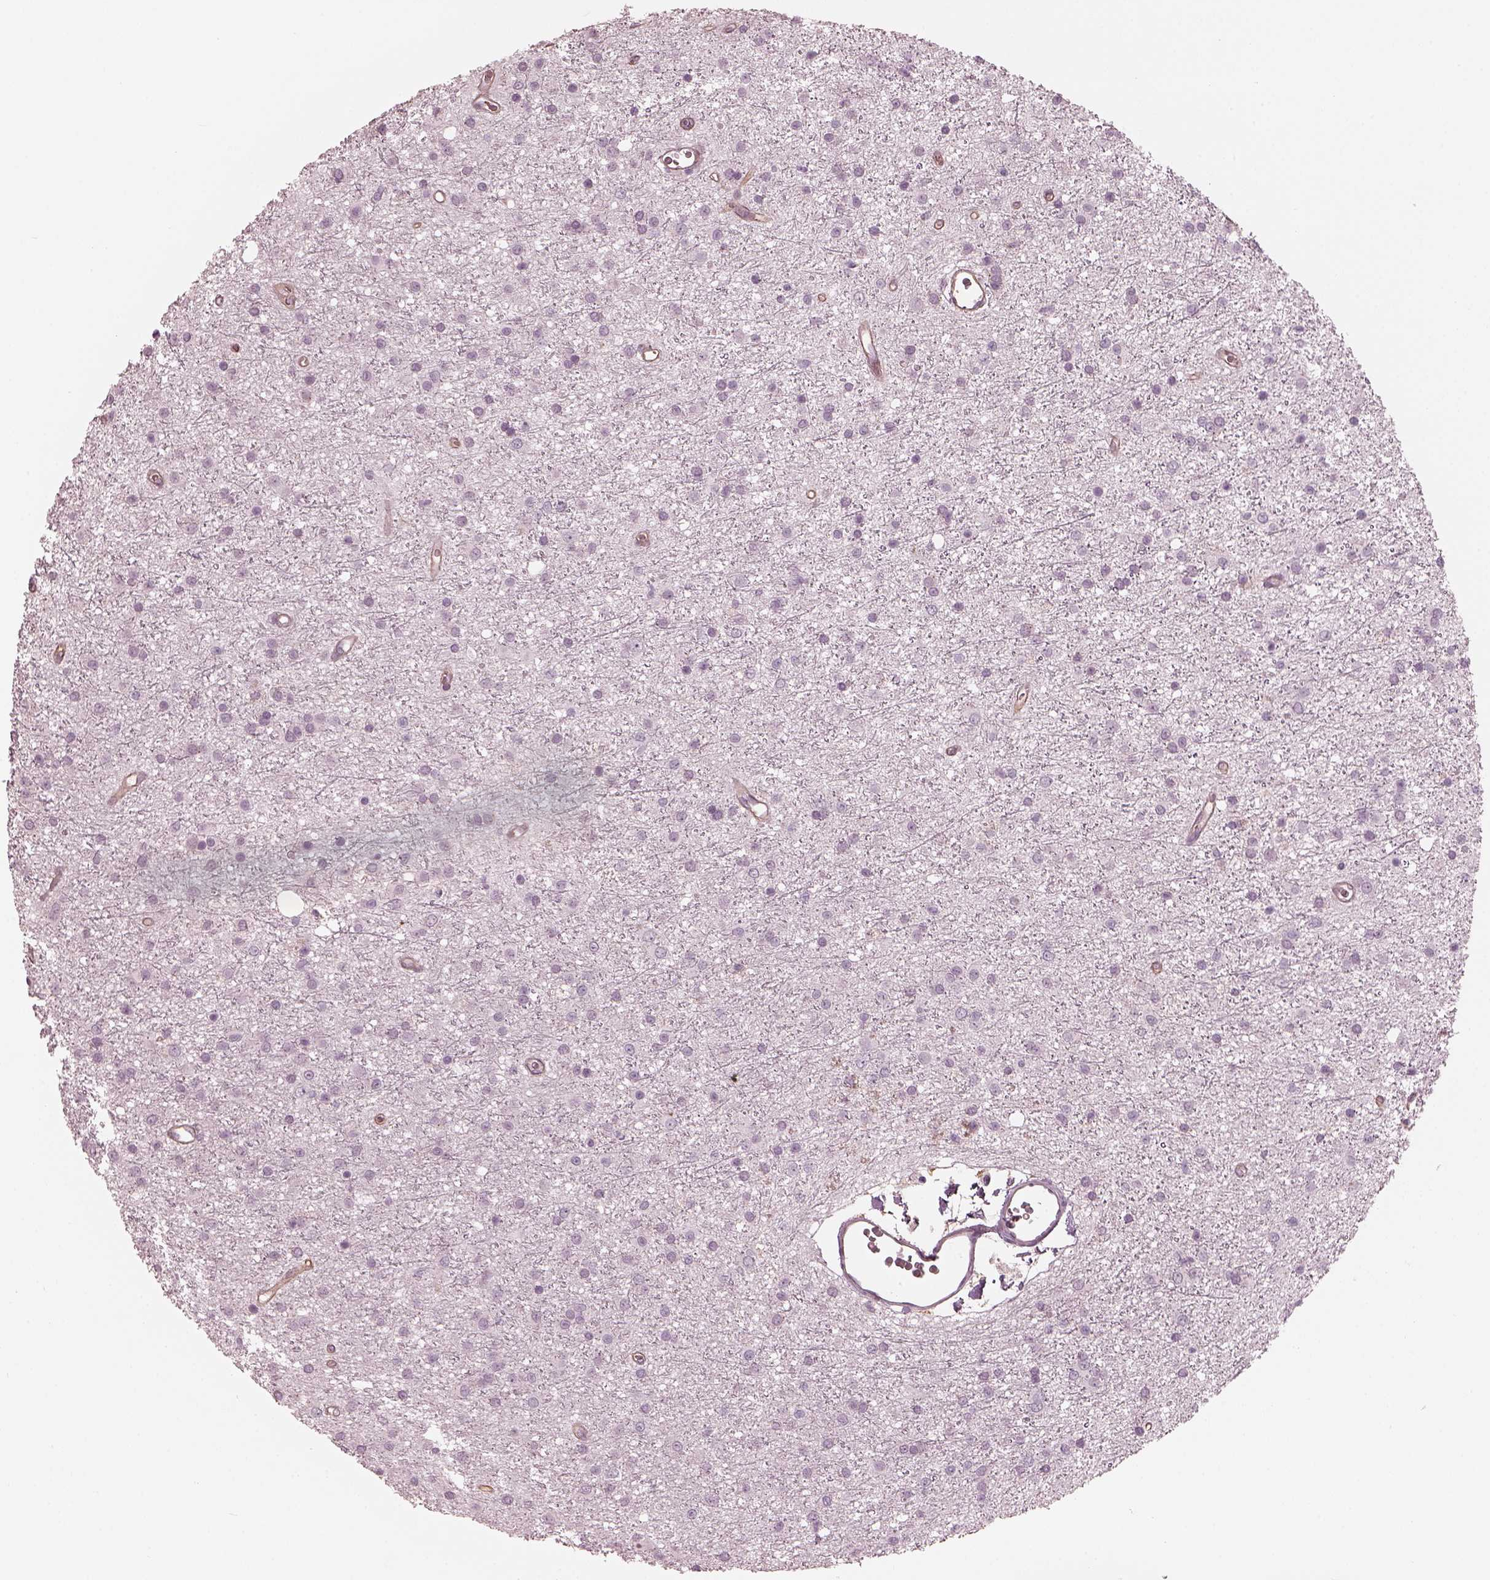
{"staining": {"intensity": "negative", "quantity": "none", "location": "none"}, "tissue": "glioma", "cell_type": "Tumor cells", "image_type": "cancer", "snomed": [{"axis": "morphology", "description": "Glioma, malignant, Low grade"}, {"axis": "topography", "description": "Brain"}], "caption": "This is an immunohistochemistry histopathology image of glioma. There is no positivity in tumor cells.", "gene": "EIF4E1B", "patient": {"sex": "male", "age": 27}}